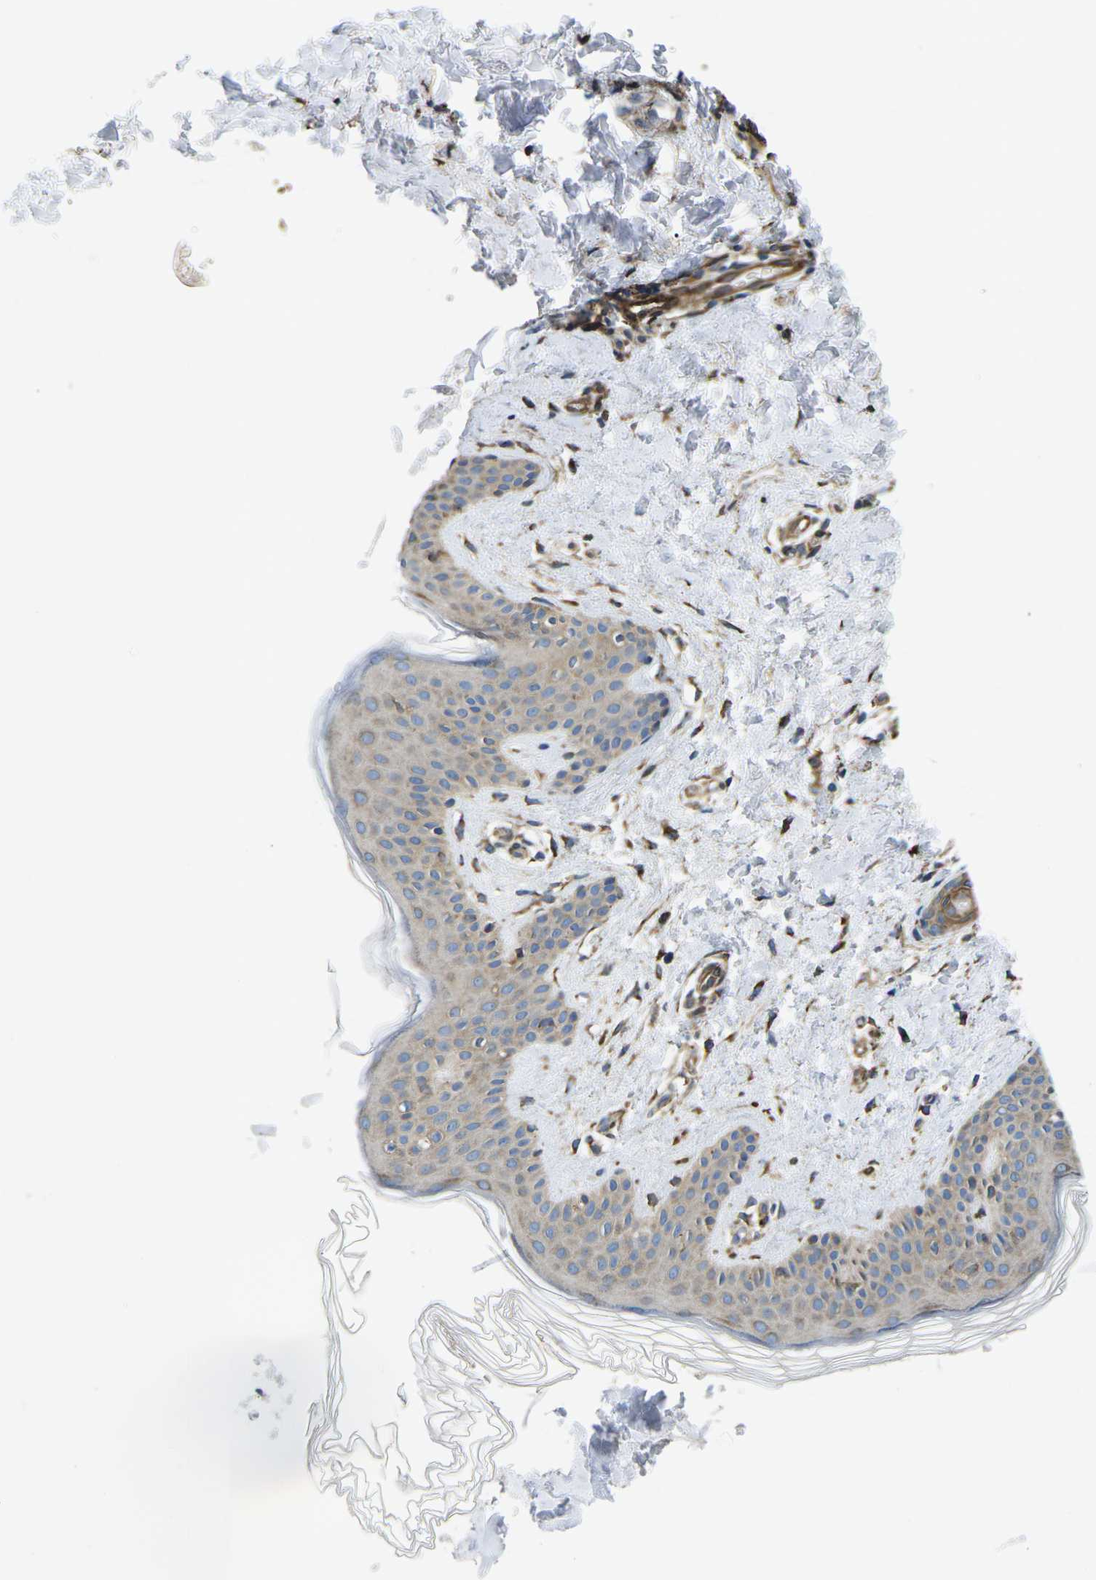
{"staining": {"intensity": "strong", "quantity": ">75%", "location": "cytoplasmic/membranous"}, "tissue": "skin", "cell_type": "Fibroblasts", "image_type": "normal", "snomed": [{"axis": "morphology", "description": "Normal tissue, NOS"}, {"axis": "topography", "description": "Skin"}], "caption": "Protein staining displays strong cytoplasmic/membranous positivity in approximately >75% of fibroblasts in normal skin.", "gene": "PDZD8", "patient": {"sex": "male", "age": 40}}